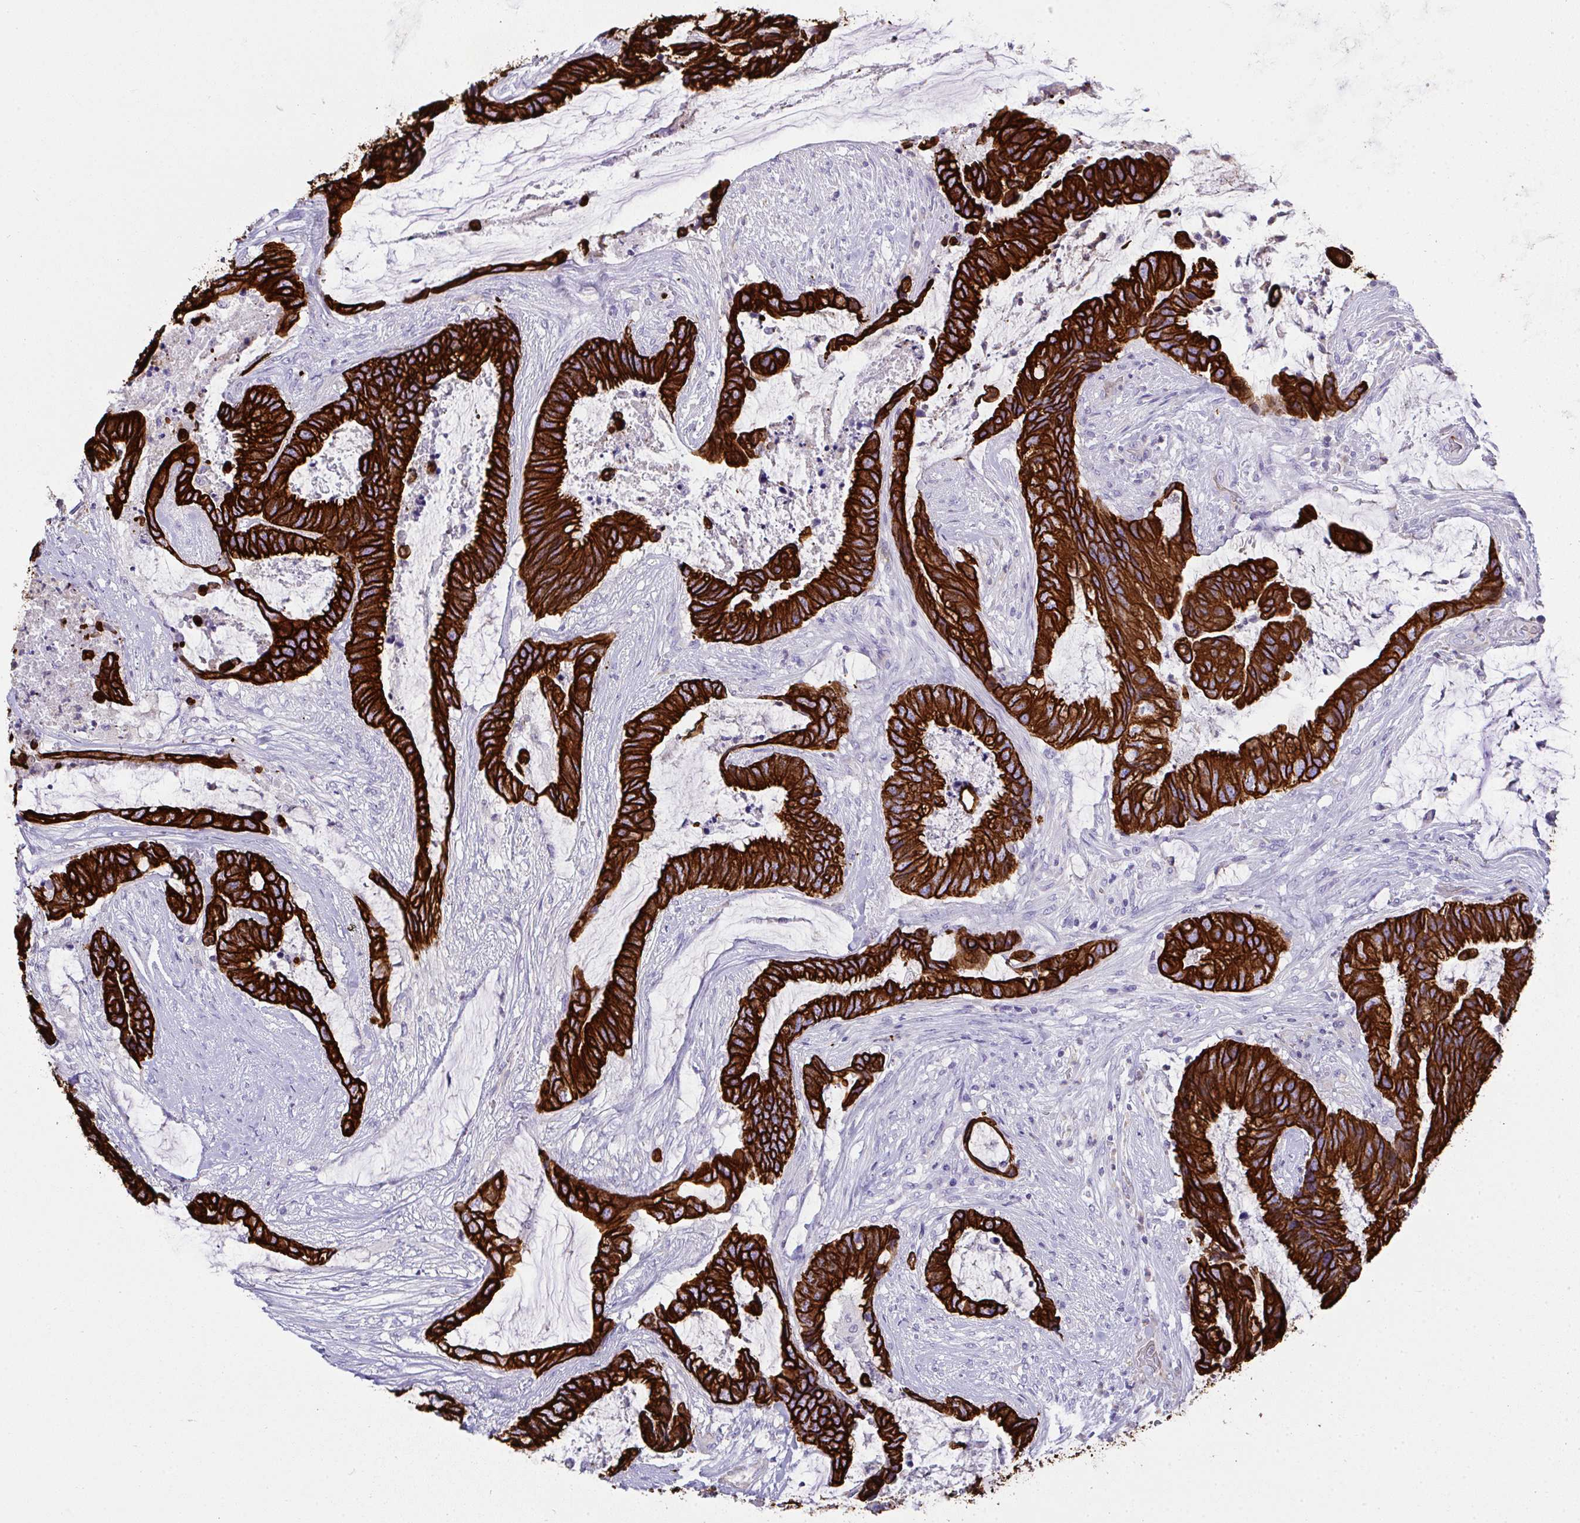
{"staining": {"intensity": "strong", "quantity": ">75%", "location": "cytoplasmic/membranous"}, "tissue": "colorectal cancer", "cell_type": "Tumor cells", "image_type": "cancer", "snomed": [{"axis": "morphology", "description": "Adenocarcinoma, NOS"}, {"axis": "topography", "description": "Rectum"}], "caption": "IHC staining of colorectal cancer (adenocarcinoma), which exhibits high levels of strong cytoplasmic/membranous staining in approximately >75% of tumor cells indicating strong cytoplasmic/membranous protein expression. The staining was performed using DAB (3,3'-diaminobenzidine) (brown) for protein detection and nuclei were counterstained in hematoxylin (blue).", "gene": "TNFAIP8", "patient": {"sex": "female", "age": 59}}